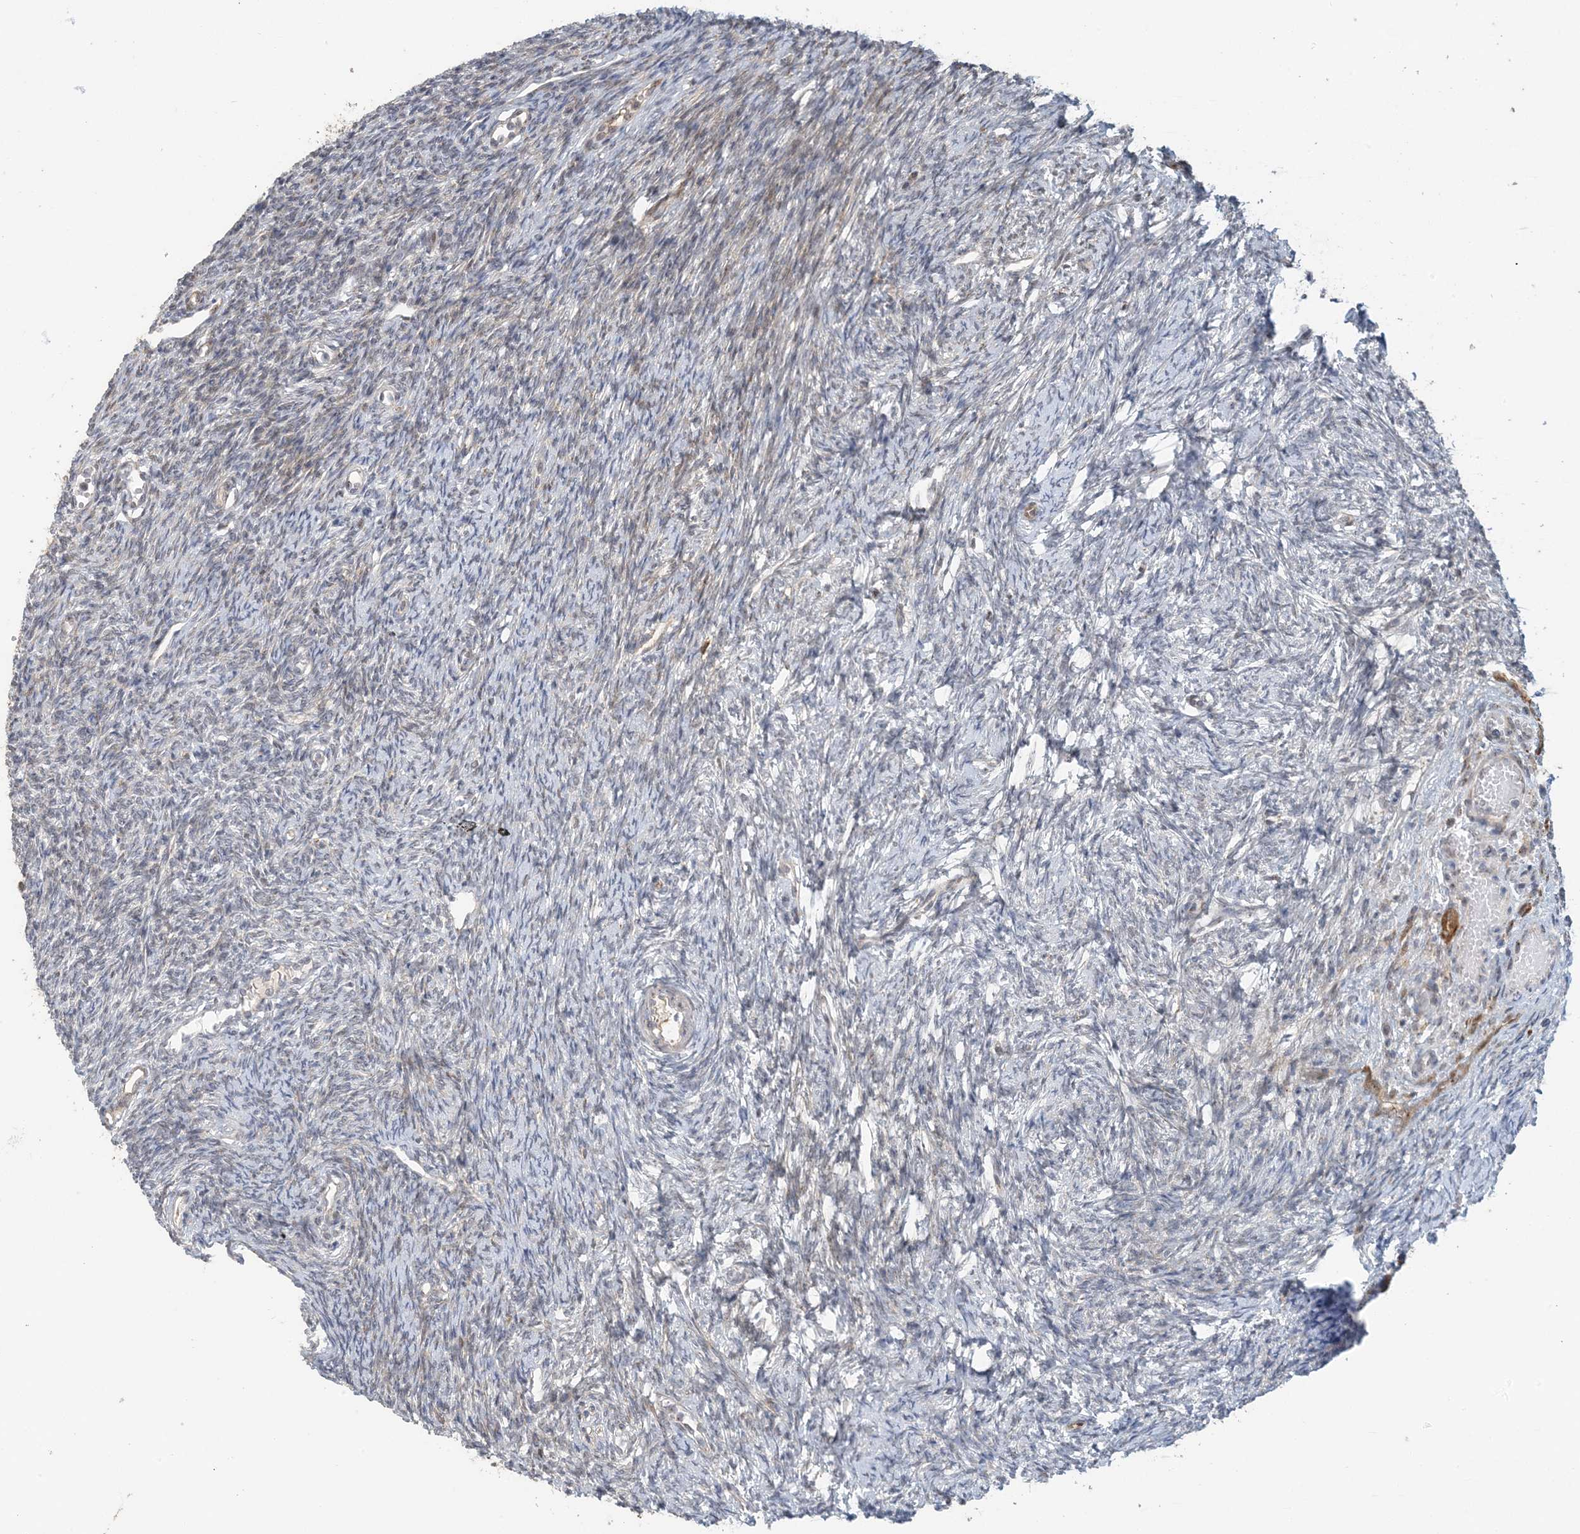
{"staining": {"intensity": "negative", "quantity": "none", "location": "none"}, "tissue": "ovary", "cell_type": "Ovarian stroma cells", "image_type": "normal", "snomed": [{"axis": "morphology", "description": "Normal tissue, NOS"}, {"axis": "morphology", "description": "Cyst, NOS"}, {"axis": "topography", "description": "Ovary"}], "caption": "High power microscopy photomicrograph of an immunohistochemistry histopathology image of unremarkable ovary, revealing no significant expression in ovarian stroma cells. The staining was performed using DAB (3,3'-diaminobenzidine) to visualize the protein expression in brown, while the nuclei were stained in blue with hematoxylin (Magnification: 20x).", "gene": "ZCCHC4", "patient": {"sex": "female", "age": 33}}